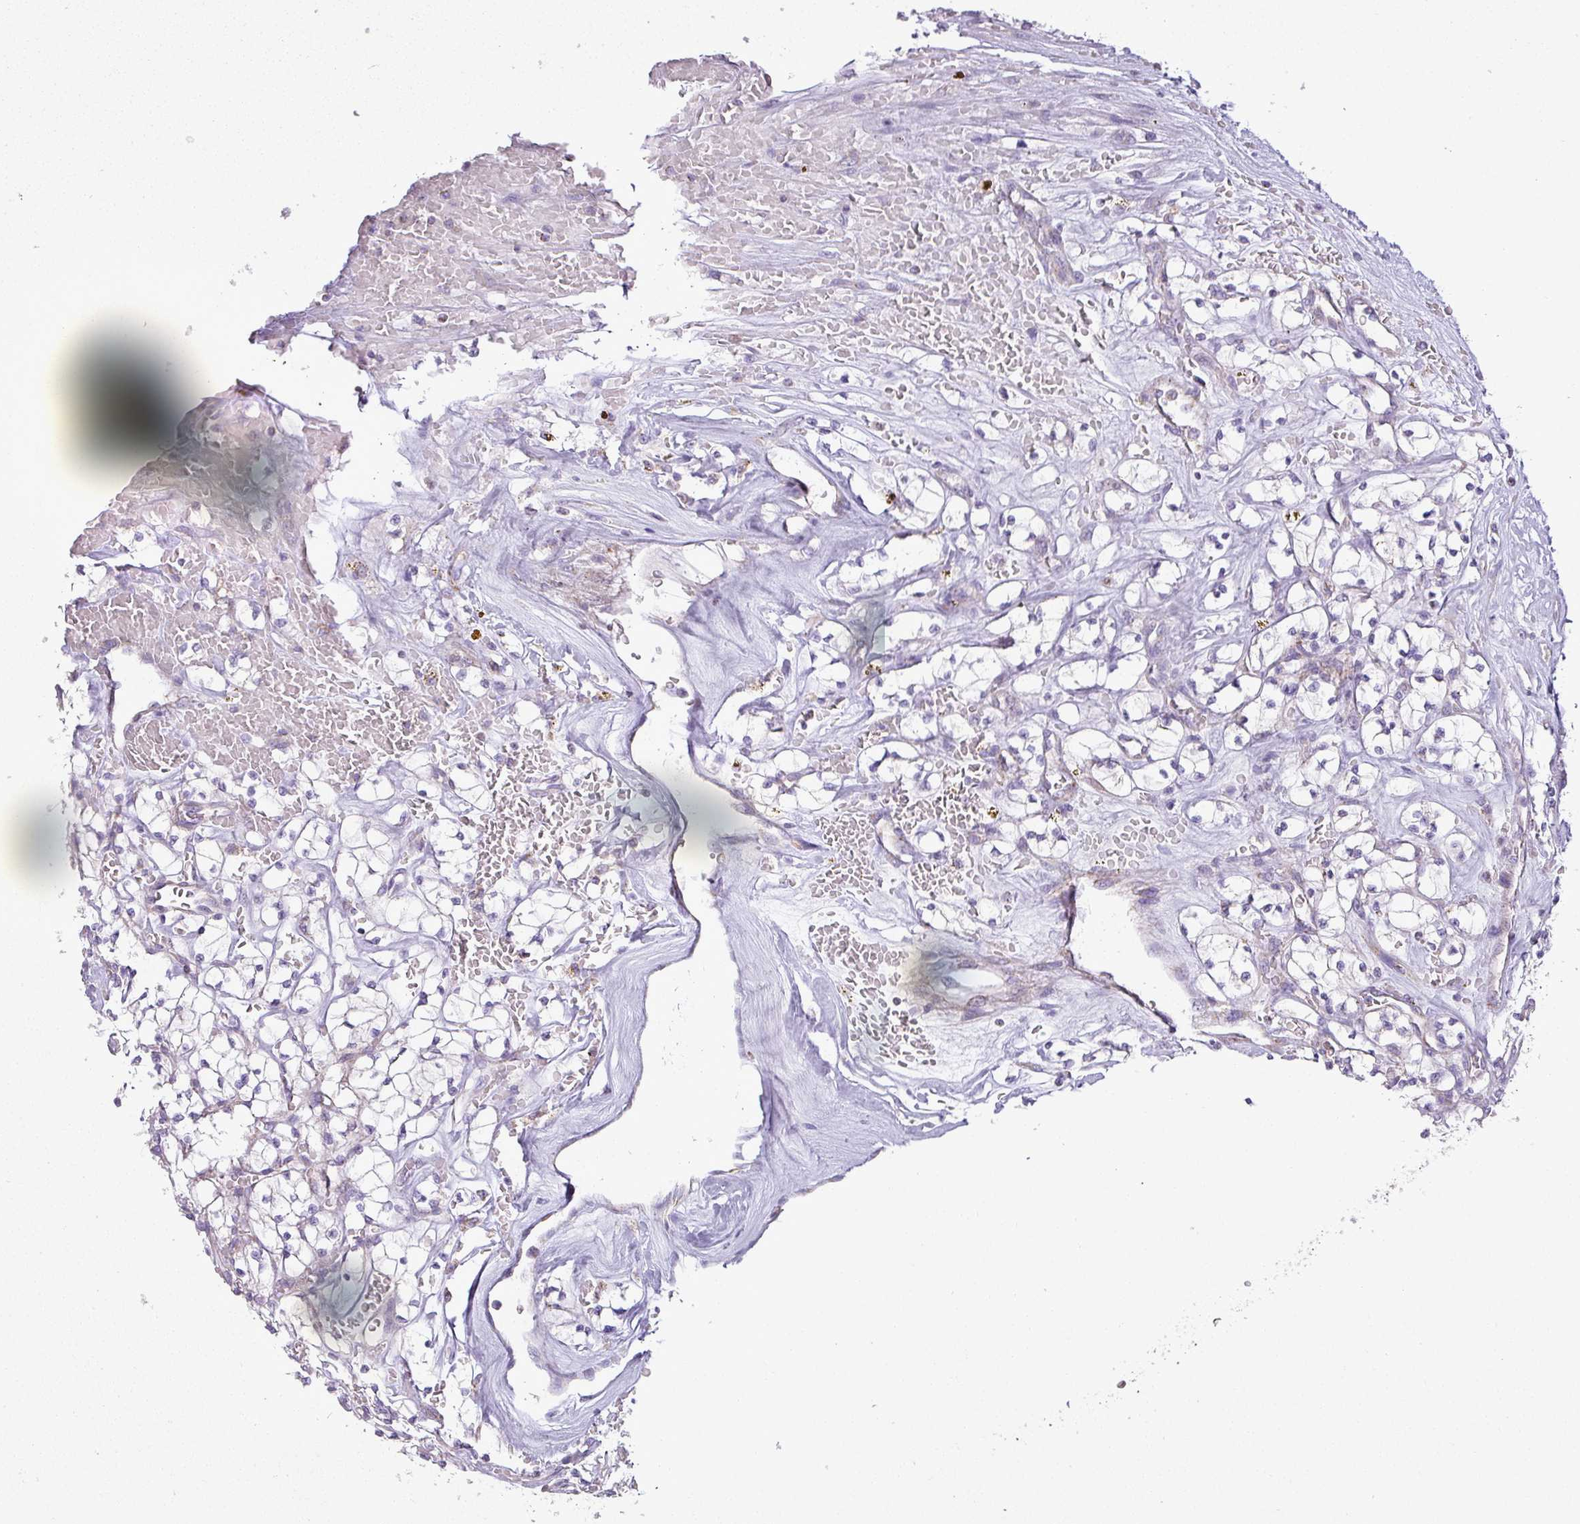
{"staining": {"intensity": "negative", "quantity": "none", "location": "none"}, "tissue": "renal cancer", "cell_type": "Tumor cells", "image_type": "cancer", "snomed": [{"axis": "morphology", "description": "Adenocarcinoma, NOS"}, {"axis": "topography", "description": "Kidney"}], "caption": "DAB (3,3'-diaminobenzidine) immunohistochemical staining of adenocarcinoma (renal) exhibits no significant positivity in tumor cells.", "gene": "ZNF81", "patient": {"sex": "female", "age": 64}}